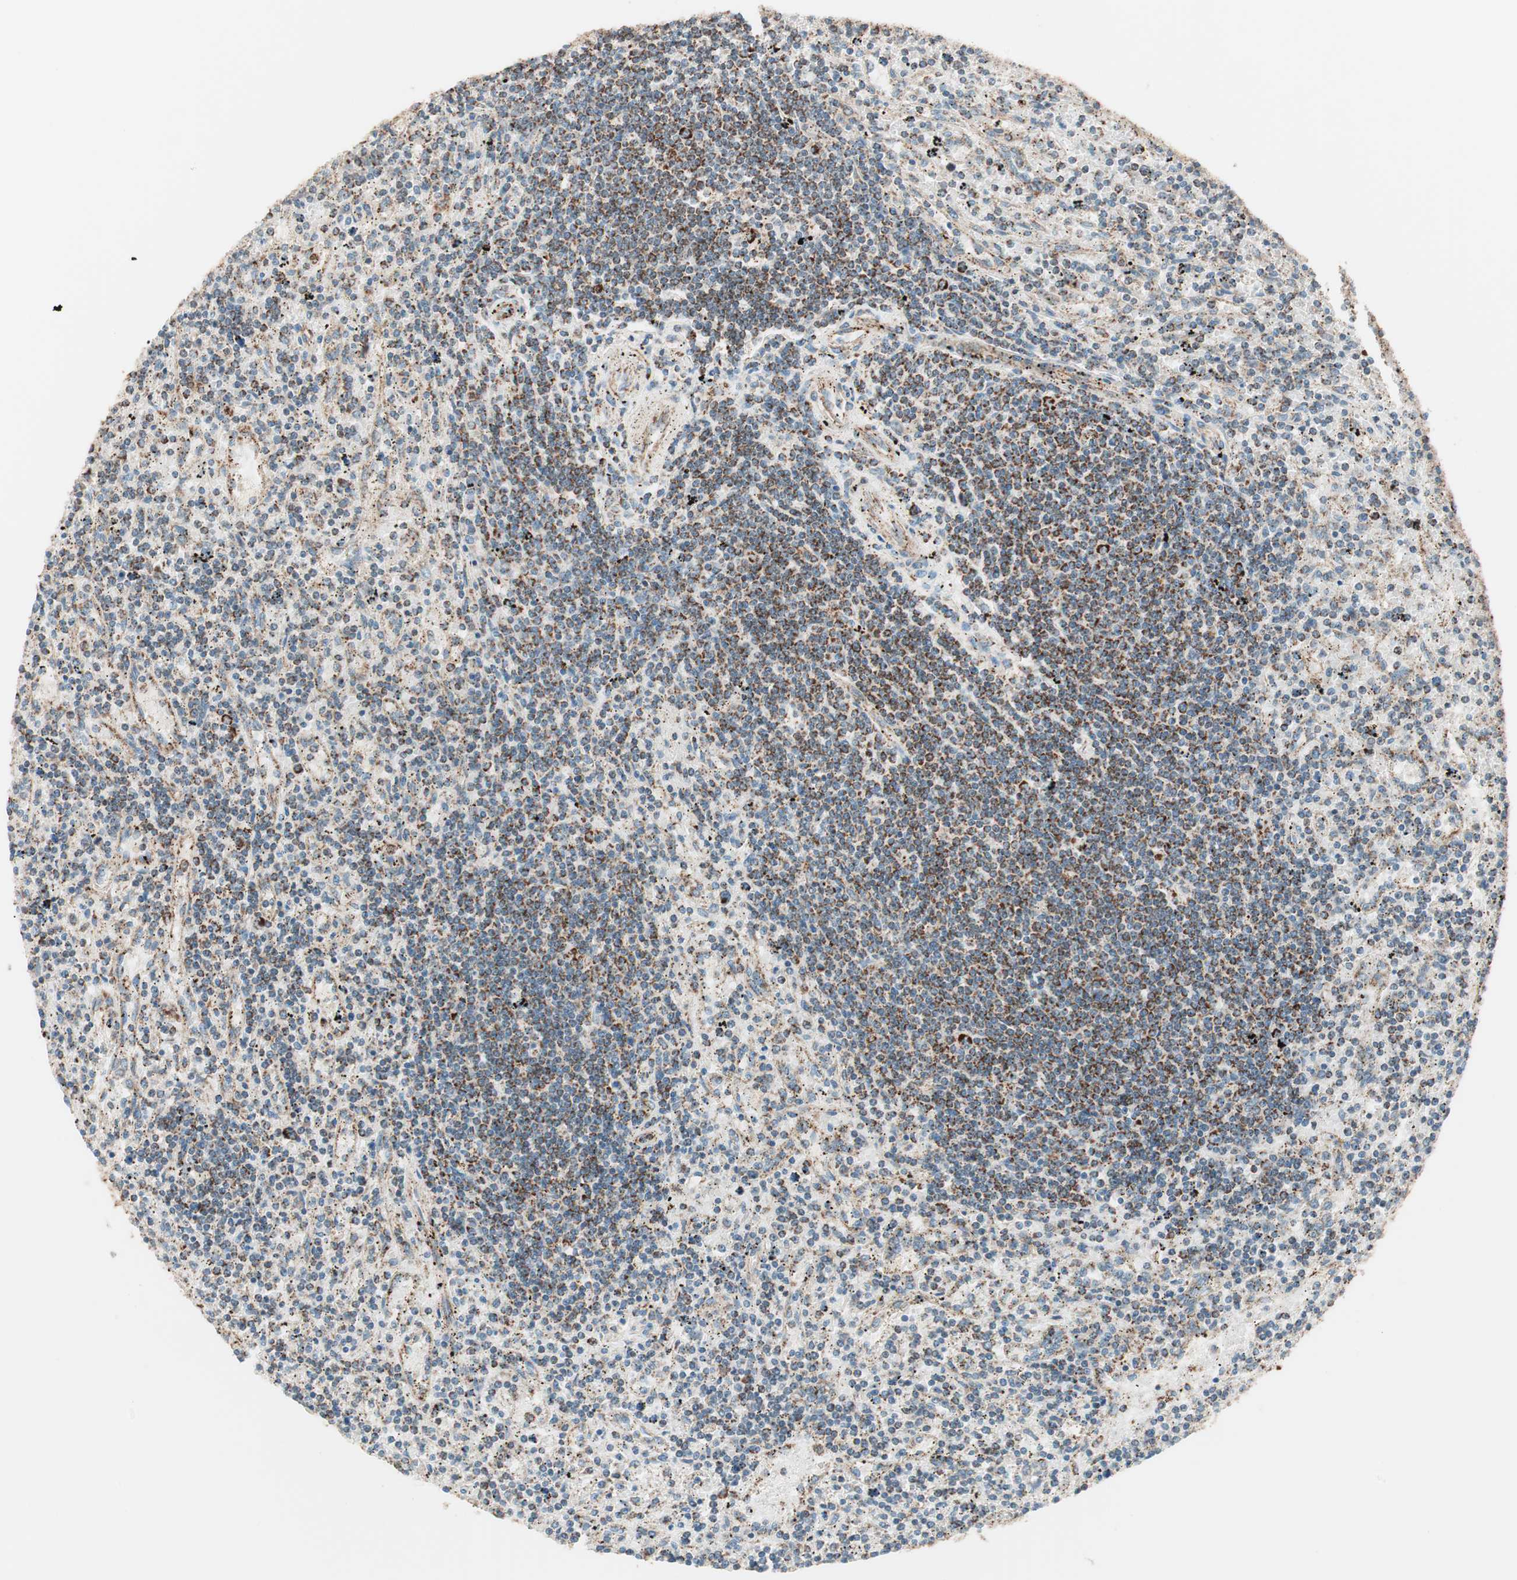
{"staining": {"intensity": "strong", "quantity": "25%-75%", "location": "cytoplasmic/membranous"}, "tissue": "lymphoma", "cell_type": "Tumor cells", "image_type": "cancer", "snomed": [{"axis": "morphology", "description": "Malignant lymphoma, non-Hodgkin's type, Low grade"}, {"axis": "topography", "description": "Spleen"}], "caption": "There is high levels of strong cytoplasmic/membranous expression in tumor cells of lymphoma, as demonstrated by immunohistochemical staining (brown color).", "gene": "TOMM22", "patient": {"sex": "male", "age": 76}}